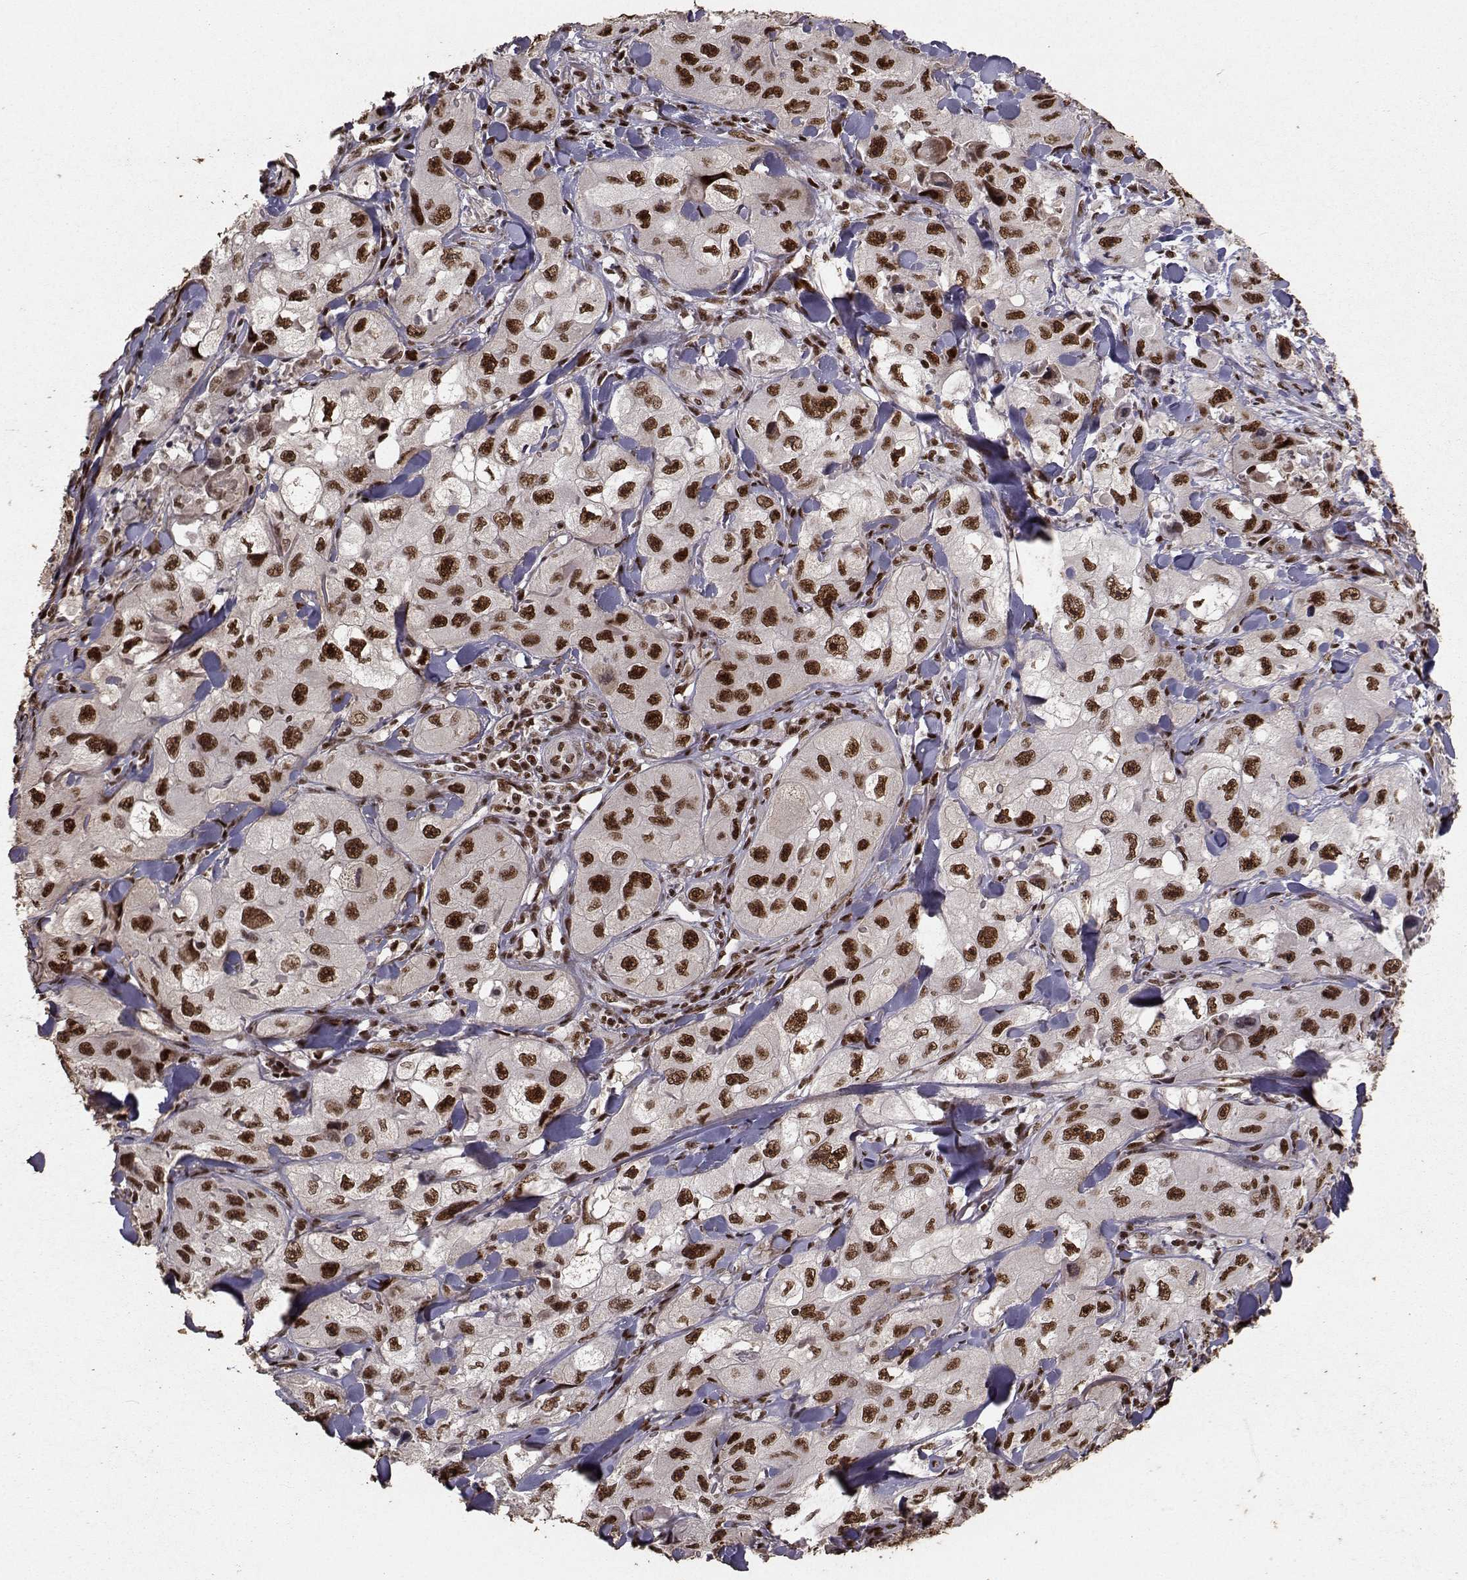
{"staining": {"intensity": "strong", "quantity": ">75%", "location": "nuclear"}, "tissue": "skin cancer", "cell_type": "Tumor cells", "image_type": "cancer", "snomed": [{"axis": "morphology", "description": "Squamous cell carcinoma, NOS"}, {"axis": "topography", "description": "Skin"}, {"axis": "topography", "description": "Subcutis"}], "caption": "There is high levels of strong nuclear staining in tumor cells of skin cancer (squamous cell carcinoma), as demonstrated by immunohistochemical staining (brown color).", "gene": "SF1", "patient": {"sex": "male", "age": 73}}